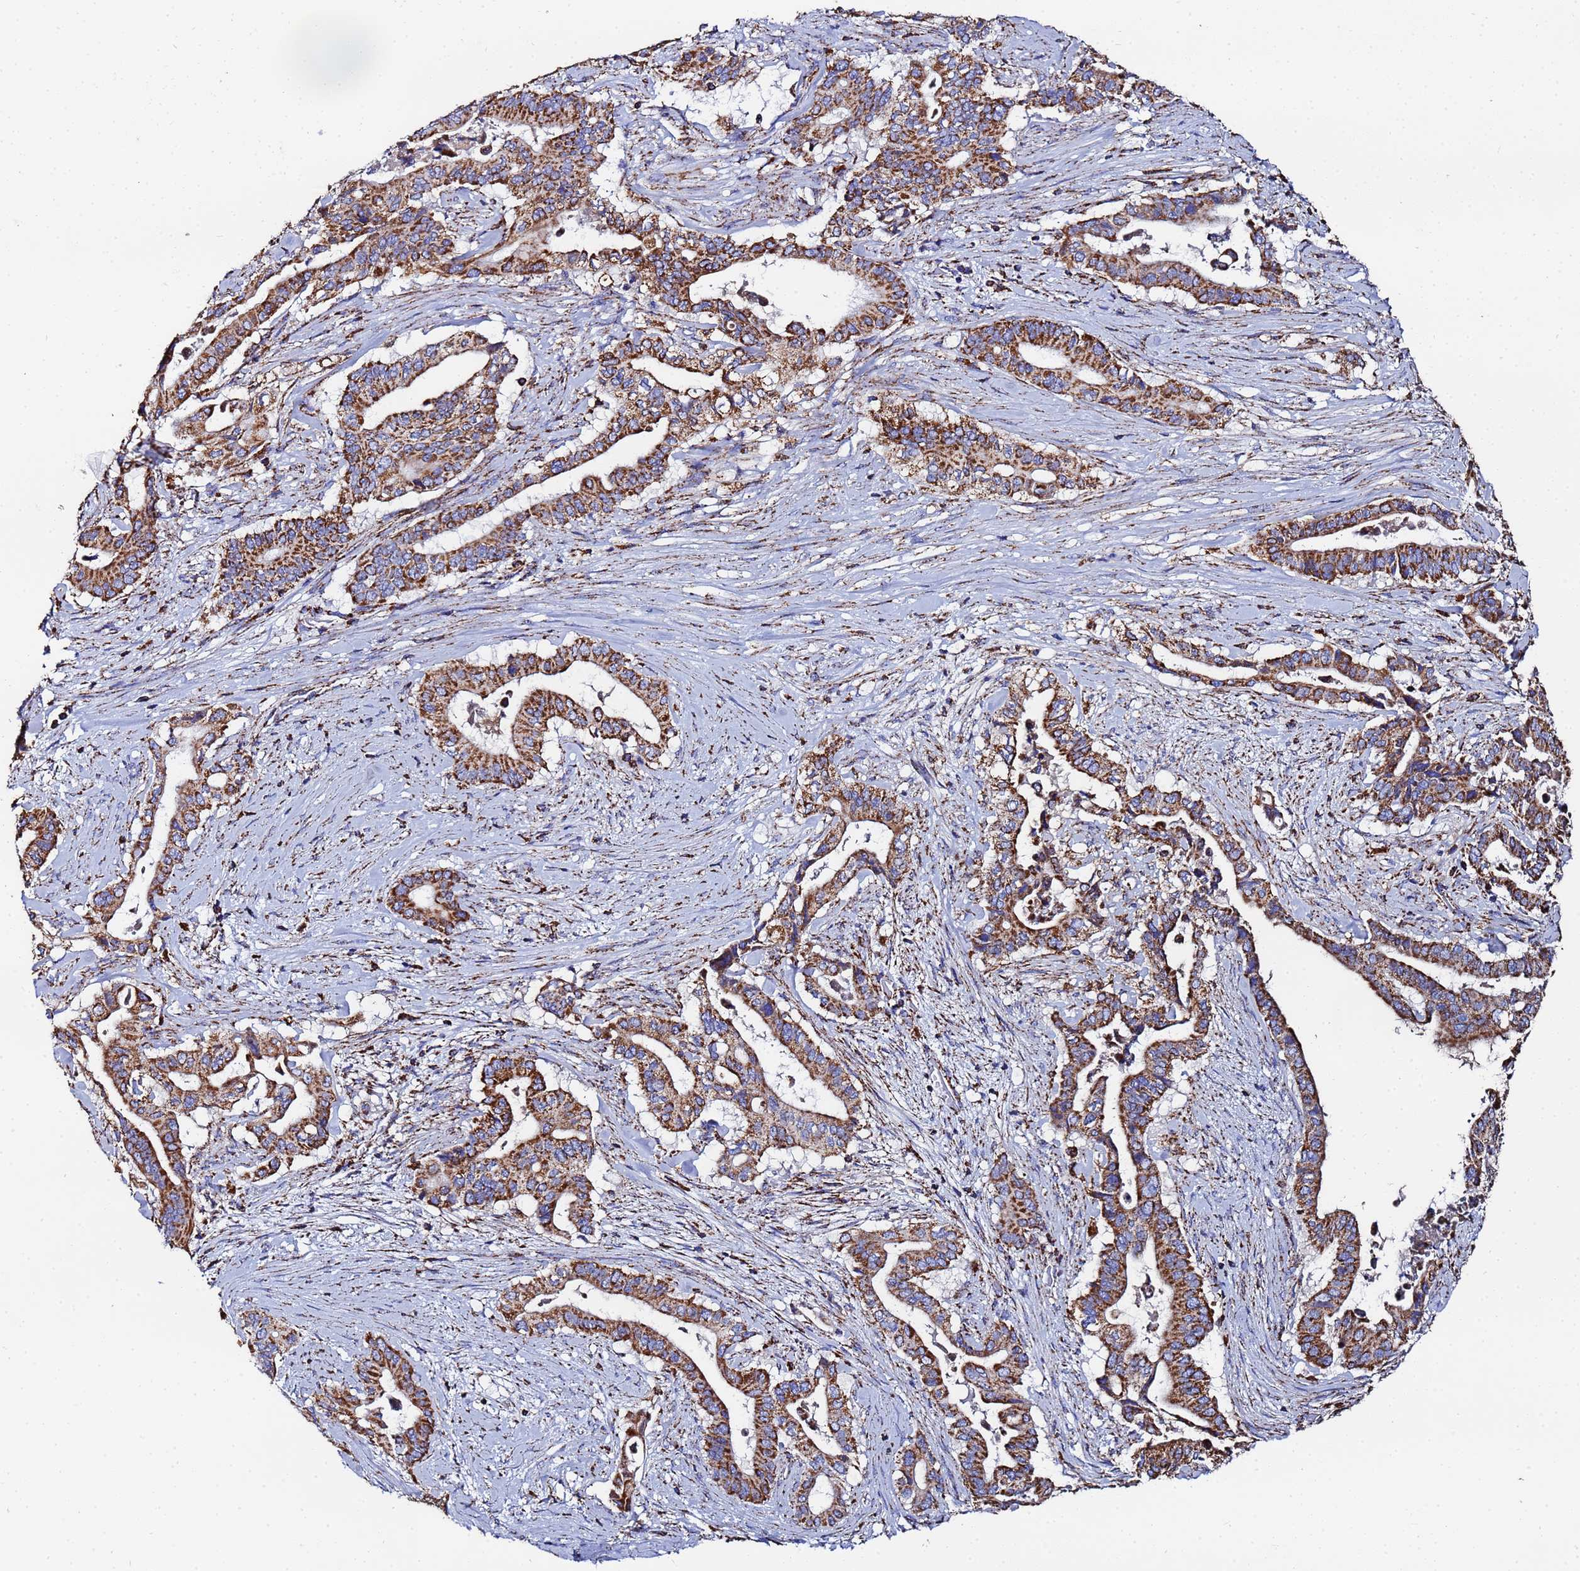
{"staining": {"intensity": "strong", "quantity": ">75%", "location": "cytoplasmic/membranous"}, "tissue": "pancreatic cancer", "cell_type": "Tumor cells", "image_type": "cancer", "snomed": [{"axis": "morphology", "description": "Adenocarcinoma, NOS"}, {"axis": "topography", "description": "Pancreas"}], "caption": "Protein staining reveals strong cytoplasmic/membranous staining in about >75% of tumor cells in pancreatic cancer (adenocarcinoma).", "gene": "GLUD1", "patient": {"sex": "female", "age": 77}}